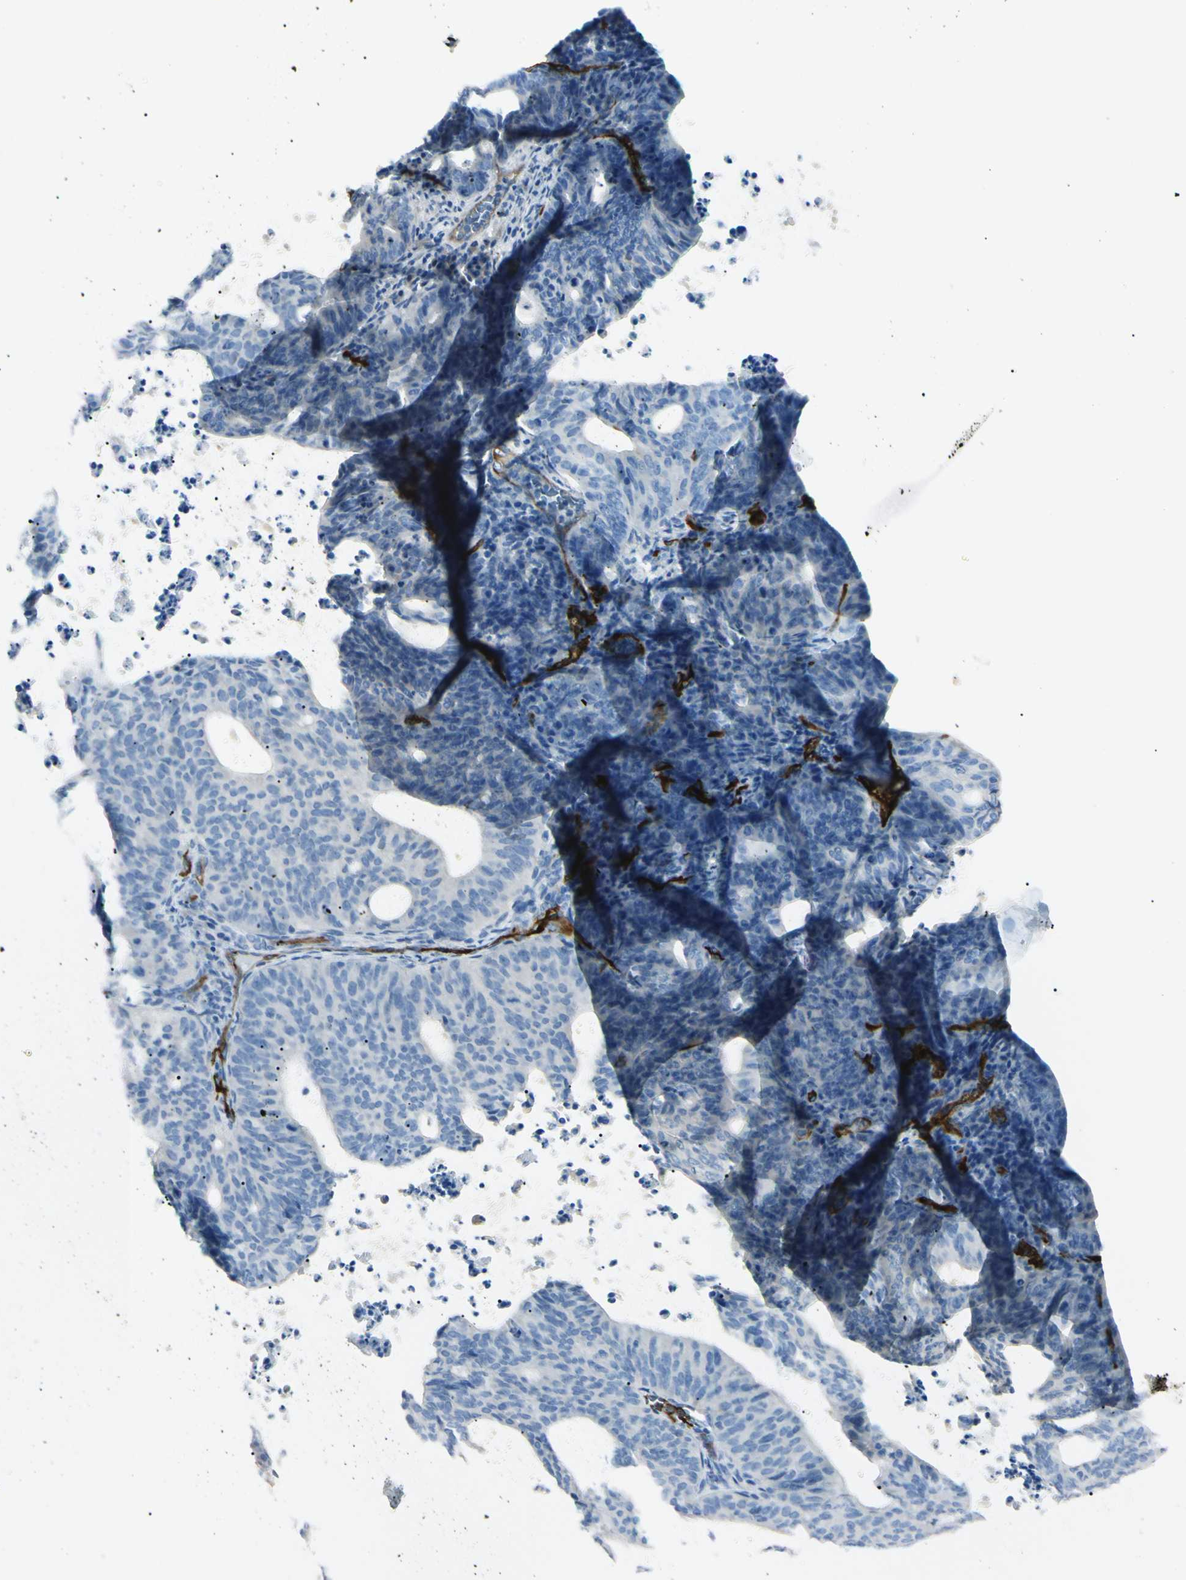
{"staining": {"intensity": "negative", "quantity": "none", "location": "none"}, "tissue": "endometrial cancer", "cell_type": "Tumor cells", "image_type": "cancer", "snomed": [{"axis": "morphology", "description": "Adenocarcinoma, NOS"}, {"axis": "topography", "description": "Uterus"}], "caption": "There is no significant staining in tumor cells of endometrial adenocarcinoma. (DAB immunohistochemistry (IHC) visualized using brightfield microscopy, high magnification).", "gene": "FOLH1", "patient": {"sex": "female", "age": 83}}